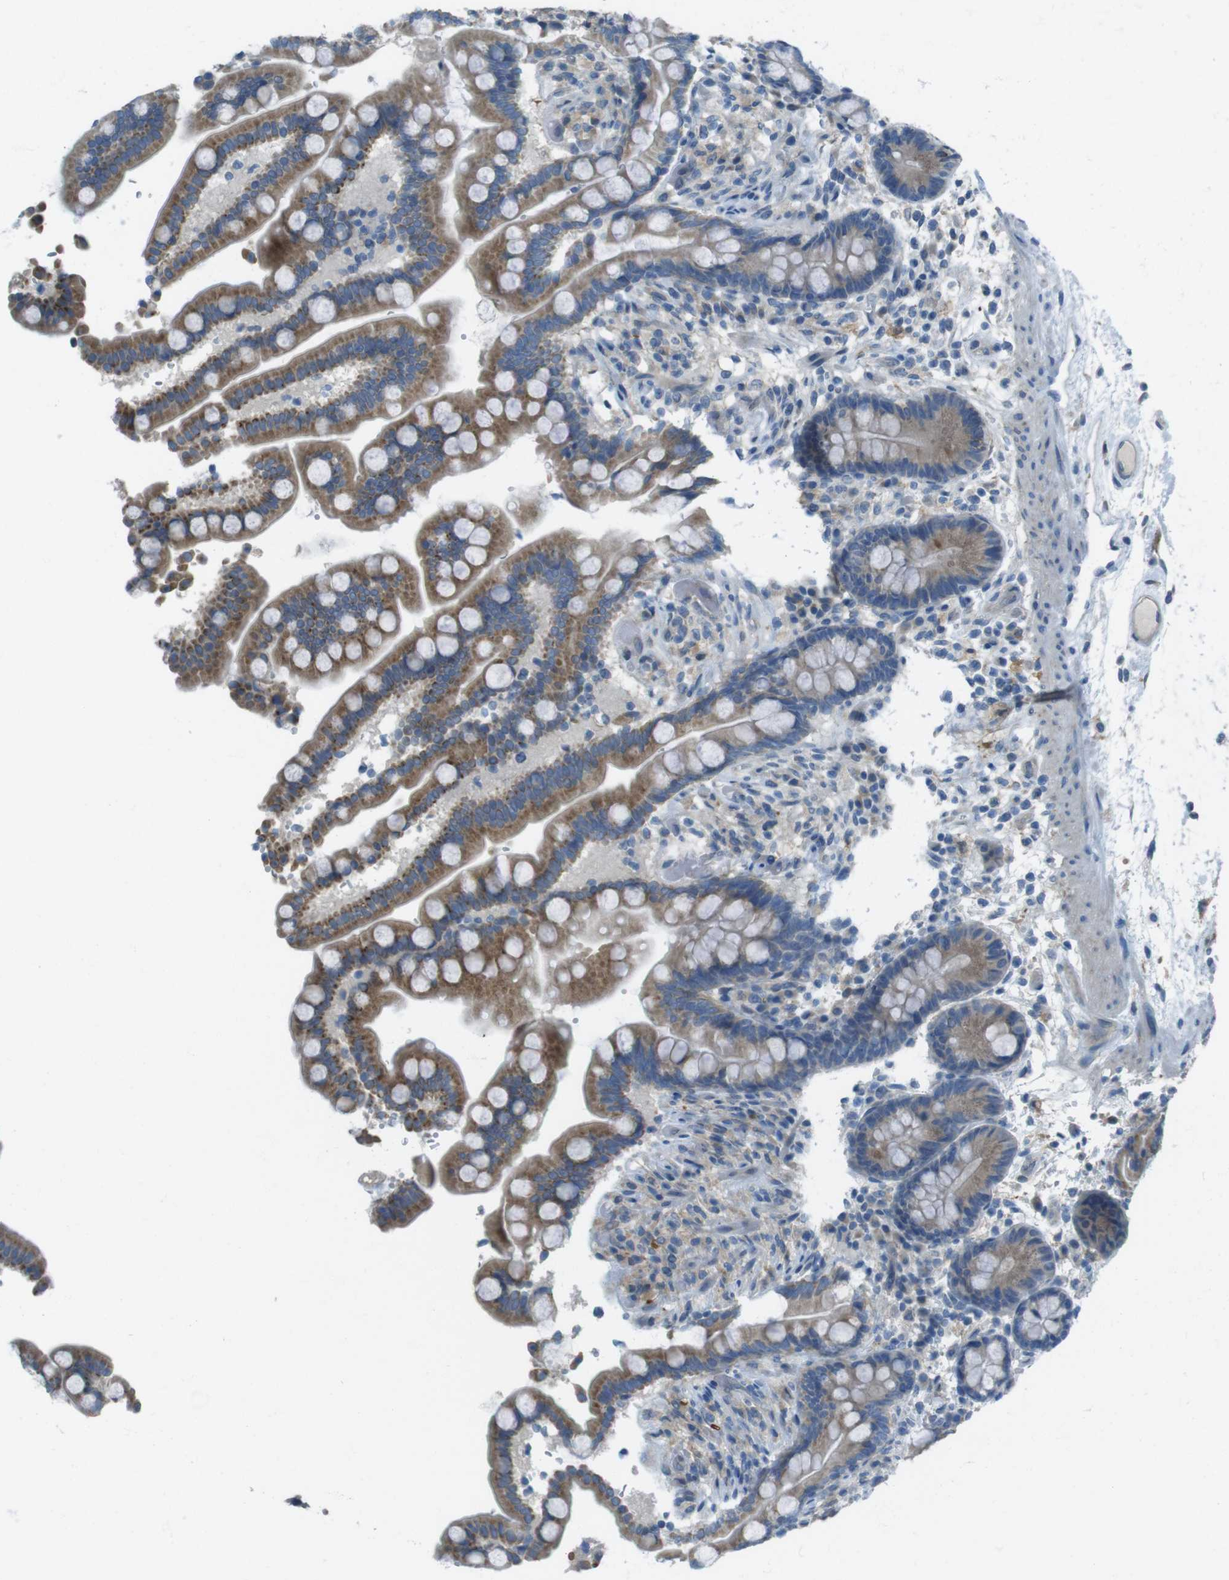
{"staining": {"intensity": "weak", "quantity": ">75%", "location": "cytoplasmic/membranous"}, "tissue": "colon", "cell_type": "Endothelial cells", "image_type": "normal", "snomed": [{"axis": "morphology", "description": "Normal tissue, NOS"}, {"axis": "topography", "description": "Colon"}], "caption": "Endothelial cells show low levels of weak cytoplasmic/membranous staining in about >75% of cells in normal human colon.", "gene": "TMEM41B", "patient": {"sex": "male", "age": 73}}